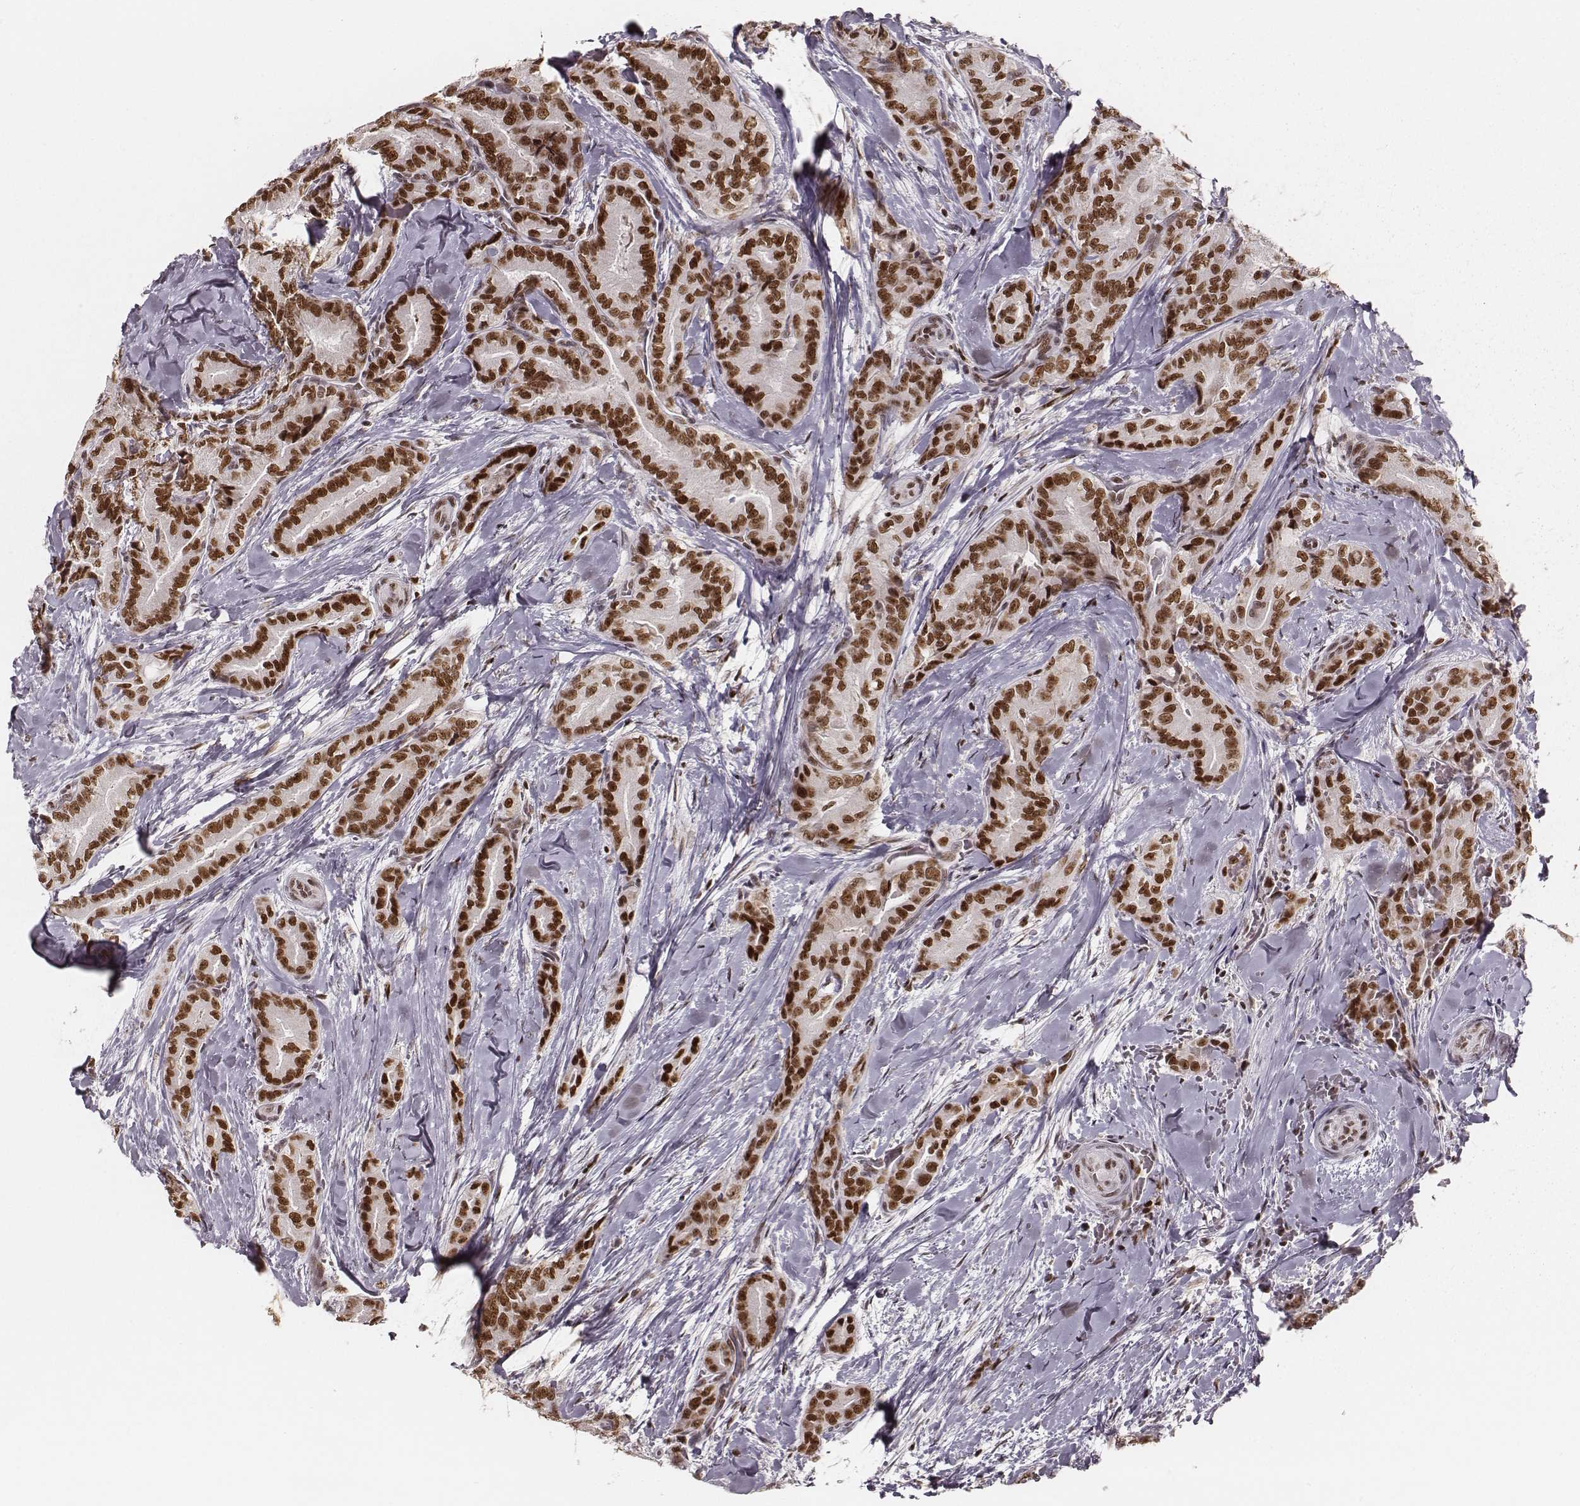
{"staining": {"intensity": "strong", "quantity": ">75%", "location": "nuclear"}, "tissue": "thyroid cancer", "cell_type": "Tumor cells", "image_type": "cancer", "snomed": [{"axis": "morphology", "description": "Papillary adenocarcinoma, NOS"}, {"axis": "topography", "description": "Thyroid gland"}], "caption": "High-magnification brightfield microscopy of papillary adenocarcinoma (thyroid) stained with DAB (brown) and counterstained with hematoxylin (blue). tumor cells exhibit strong nuclear expression is appreciated in approximately>75% of cells. The protein of interest is shown in brown color, while the nuclei are stained blue.", "gene": "PARP1", "patient": {"sex": "male", "age": 61}}